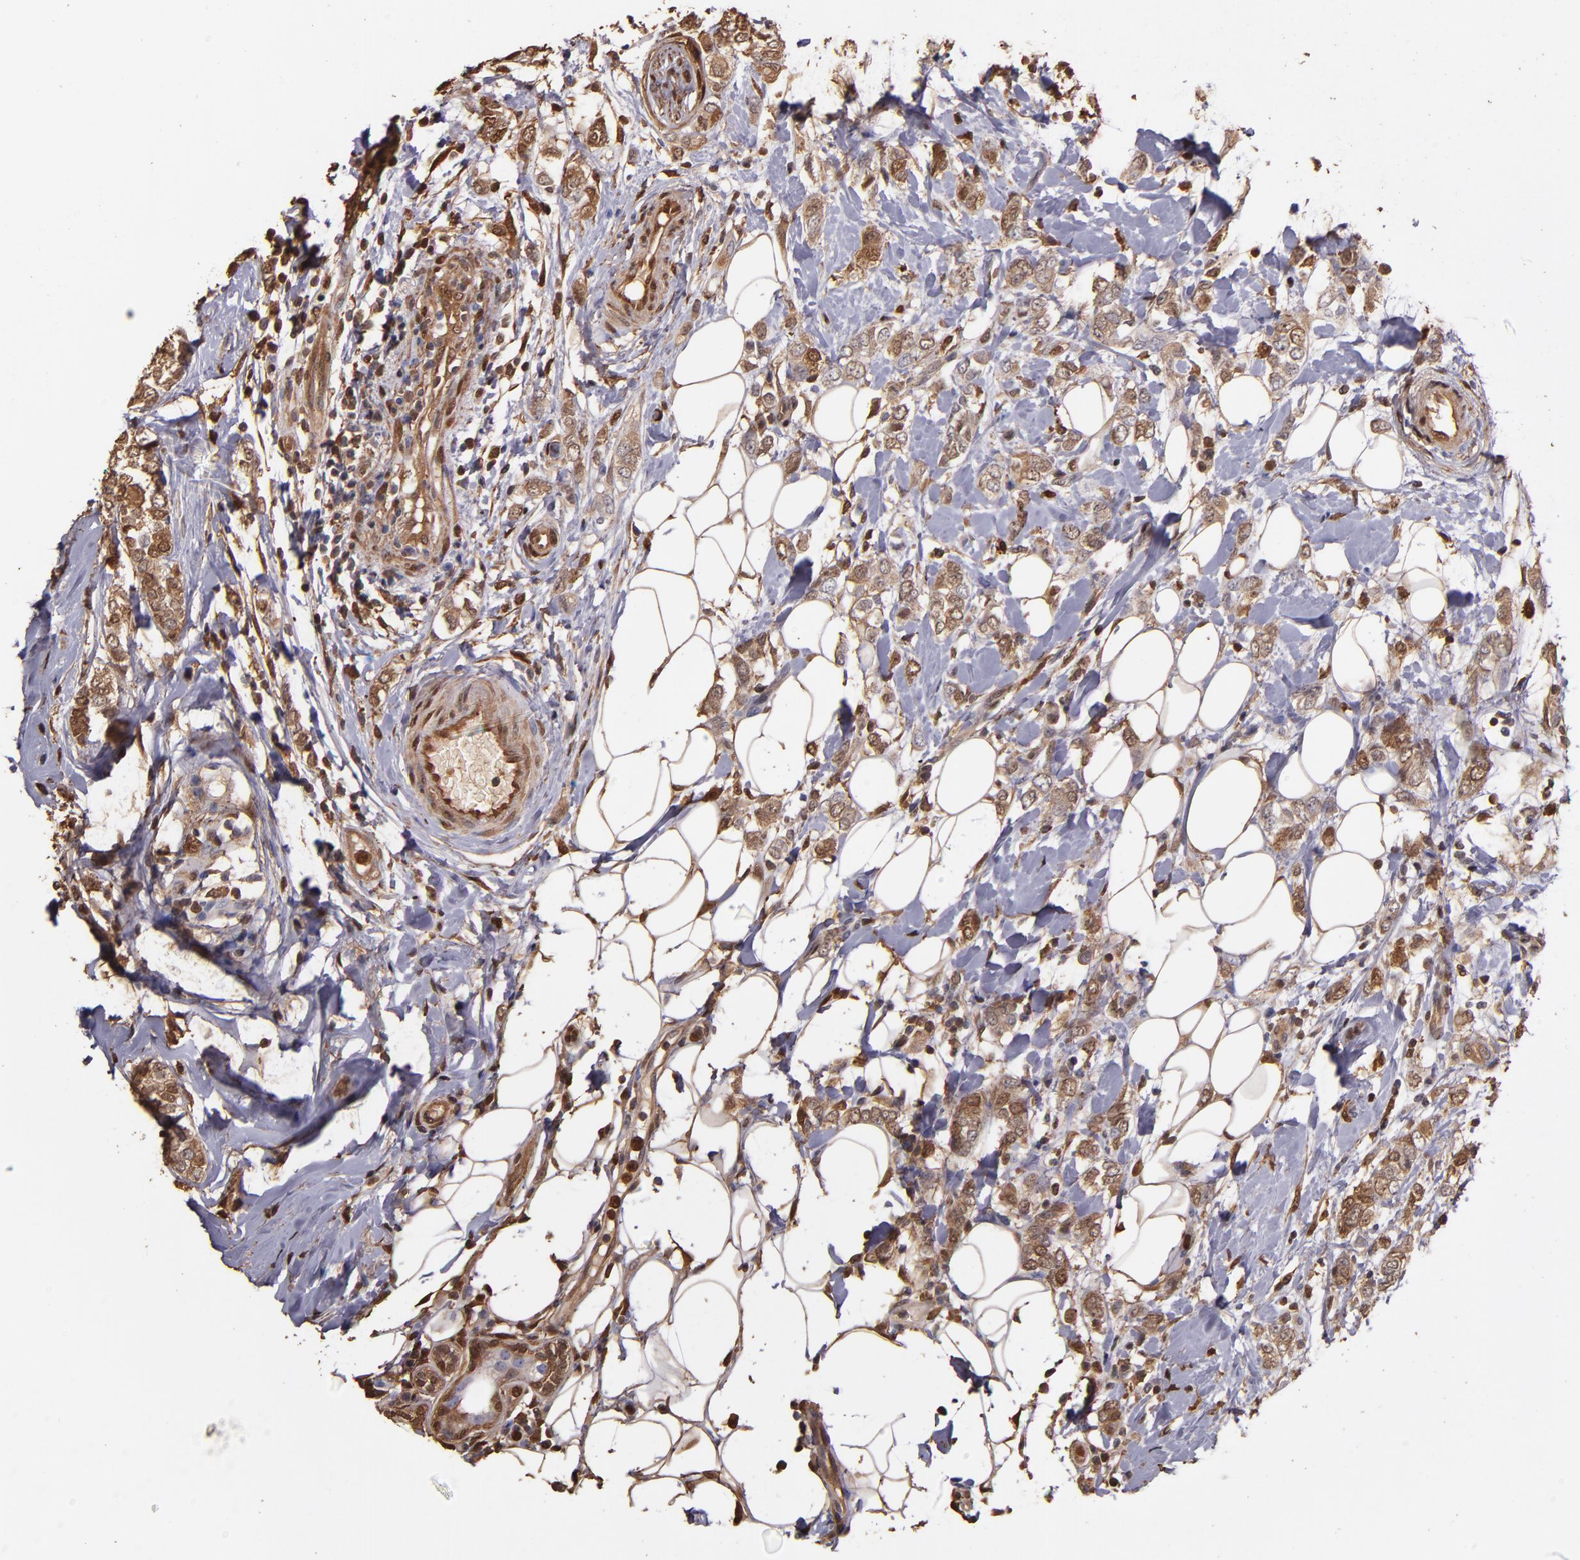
{"staining": {"intensity": "strong", "quantity": ">75%", "location": "cytoplasmic/membranous,nuclear"}, "tissue": "breast cancer", "cell_type": "Tumor cells", "image_type": "cancer", "snomed": [{"axis": "morphology", "description": "Normal tissue, NOS"}, {"axis": "morphology", "description": "Lobular carcinoma"}, {"axis": "topography", "description": "Breast"}], "caption": "Approximately >75% of tumor cells in human breast lobular carcinoma display strong cytoplasmic/membranous and nuclear protein positivity as visualized by brown immunohistochemical staining.", "gene": "S100A6", "patient": {"sex": "female", "age": 47}}